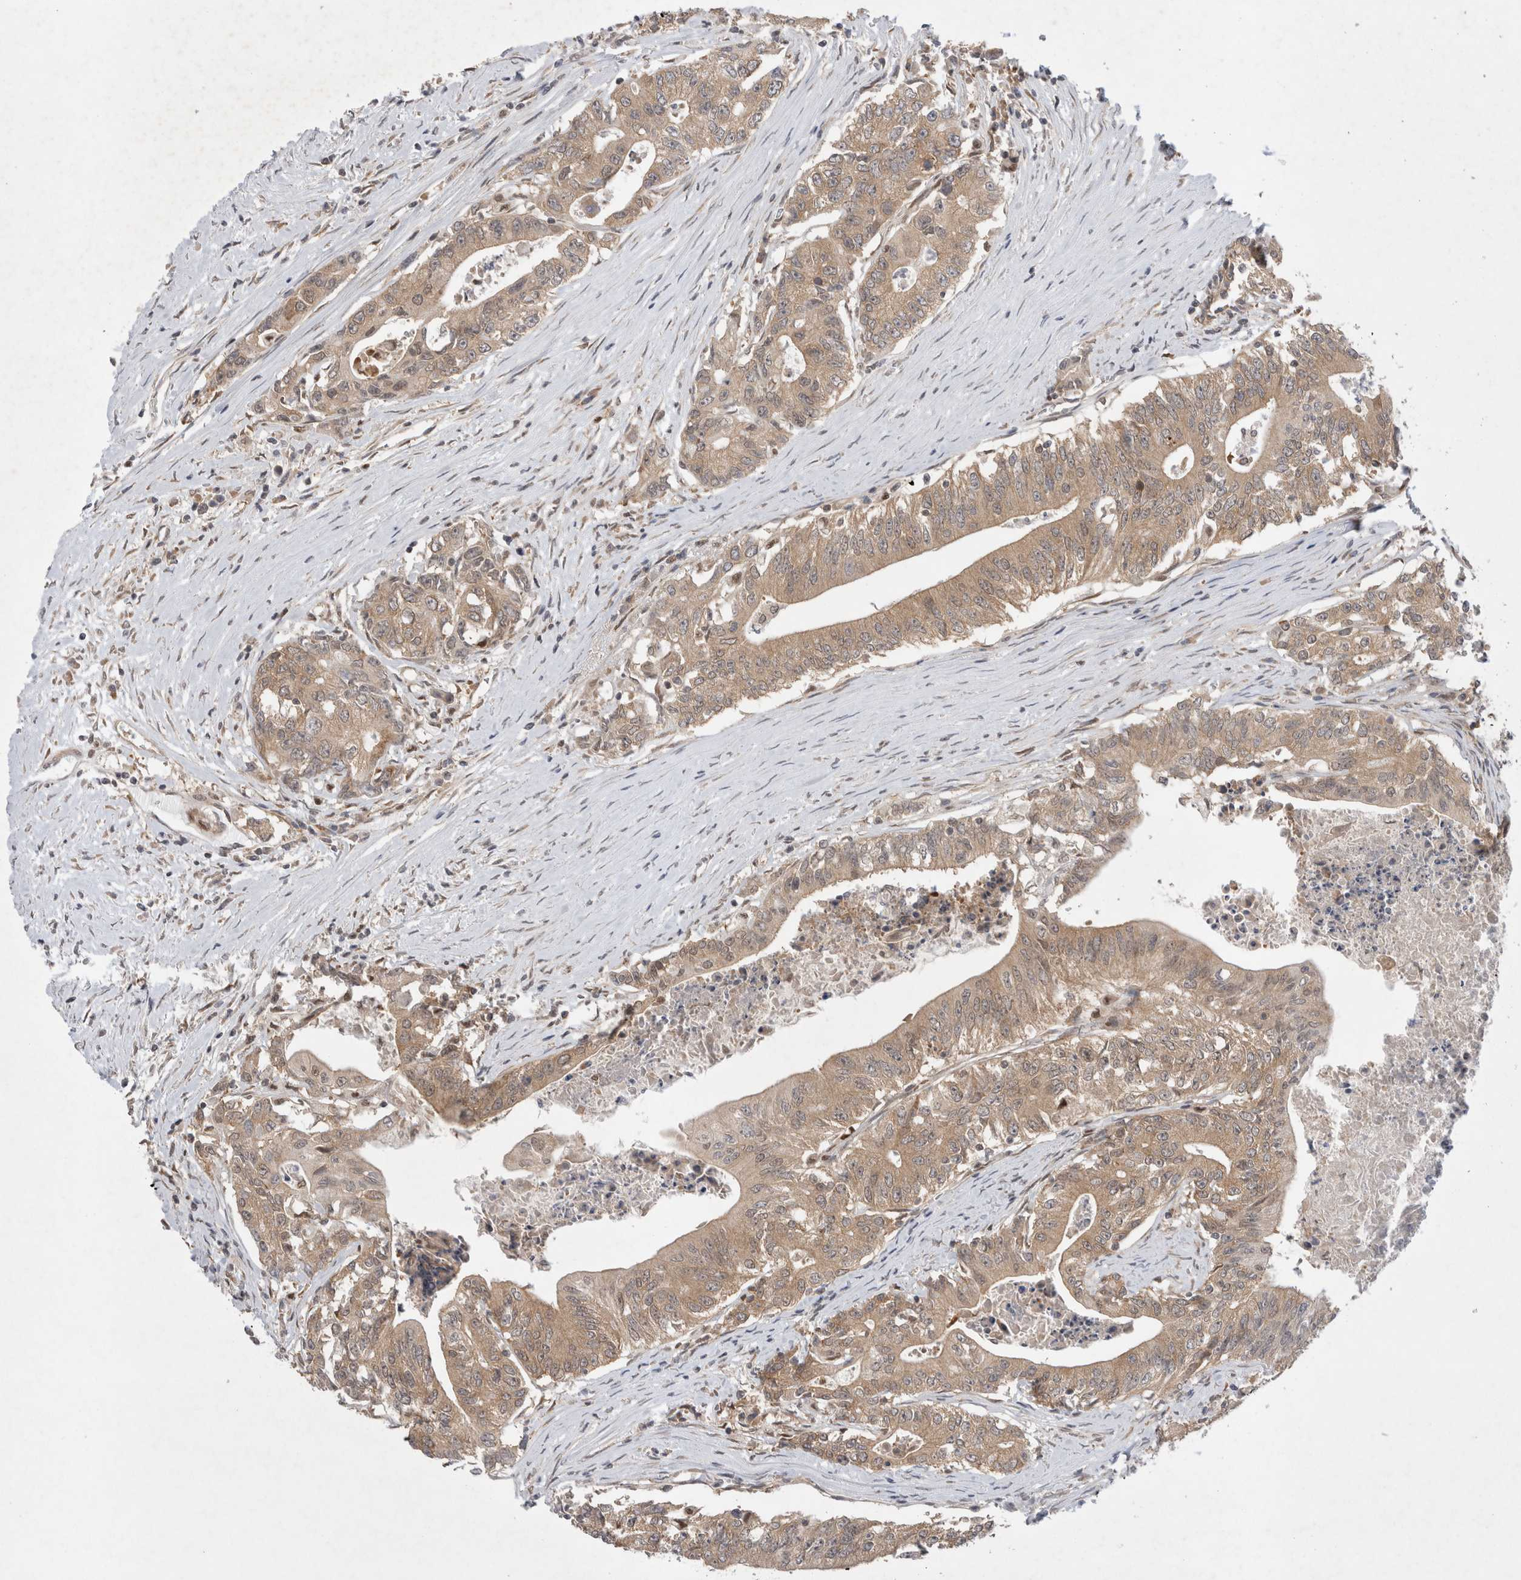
{"staining": {"intensity": "moderate", "quantity": ">75%", "location": "cytoplasmic/membranous"}, "tissue": "colorectal cancer", "cell_type": "Tumor cells", "image_type": "cancer", "snomed": [{"axis": "morphology", "description": "Adenocarcinoma, NOS"}, {"axis": "topography", "description": "Colon"}], "caption": "Immunohistochemical staining of human colorectal cancer demonstrates medium levels of moderate cytoplasmic/membranous expression in approximately >75% of tumor cells.", "gene": "EIF3E", "patient": {"sex": "female", "age": 77}}